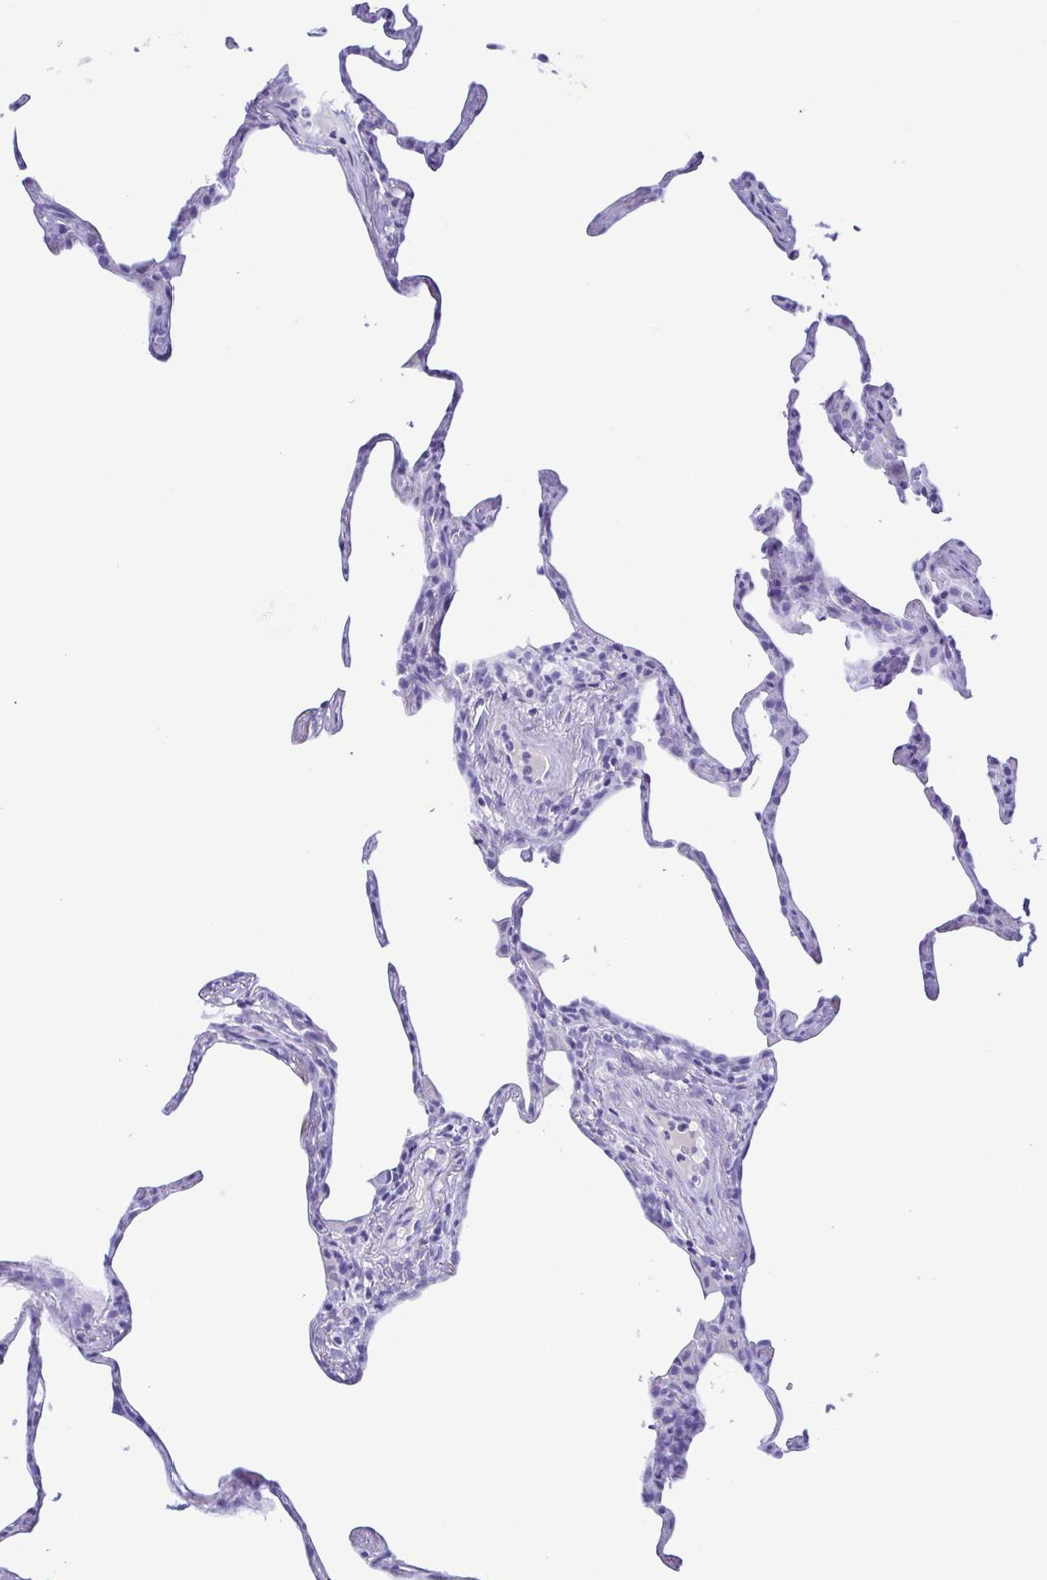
{"staining": {"intensity": "negative", "quantity": "none", "location": "none"}, "tissue": "lung", "cell_type": "Alveolar cells", "image_type": "normal", "snomed": [{"axis": "morphology", "description": "Normal tissue, NOS"}, {"axis": "topography", "description": "Lung"}], "caption": "Immunohistochemical staining of benign lung shows no significant positivity in alveolar cells.", "gene": "TSPY10", "patient": {"sex": "male", "age": 65}}